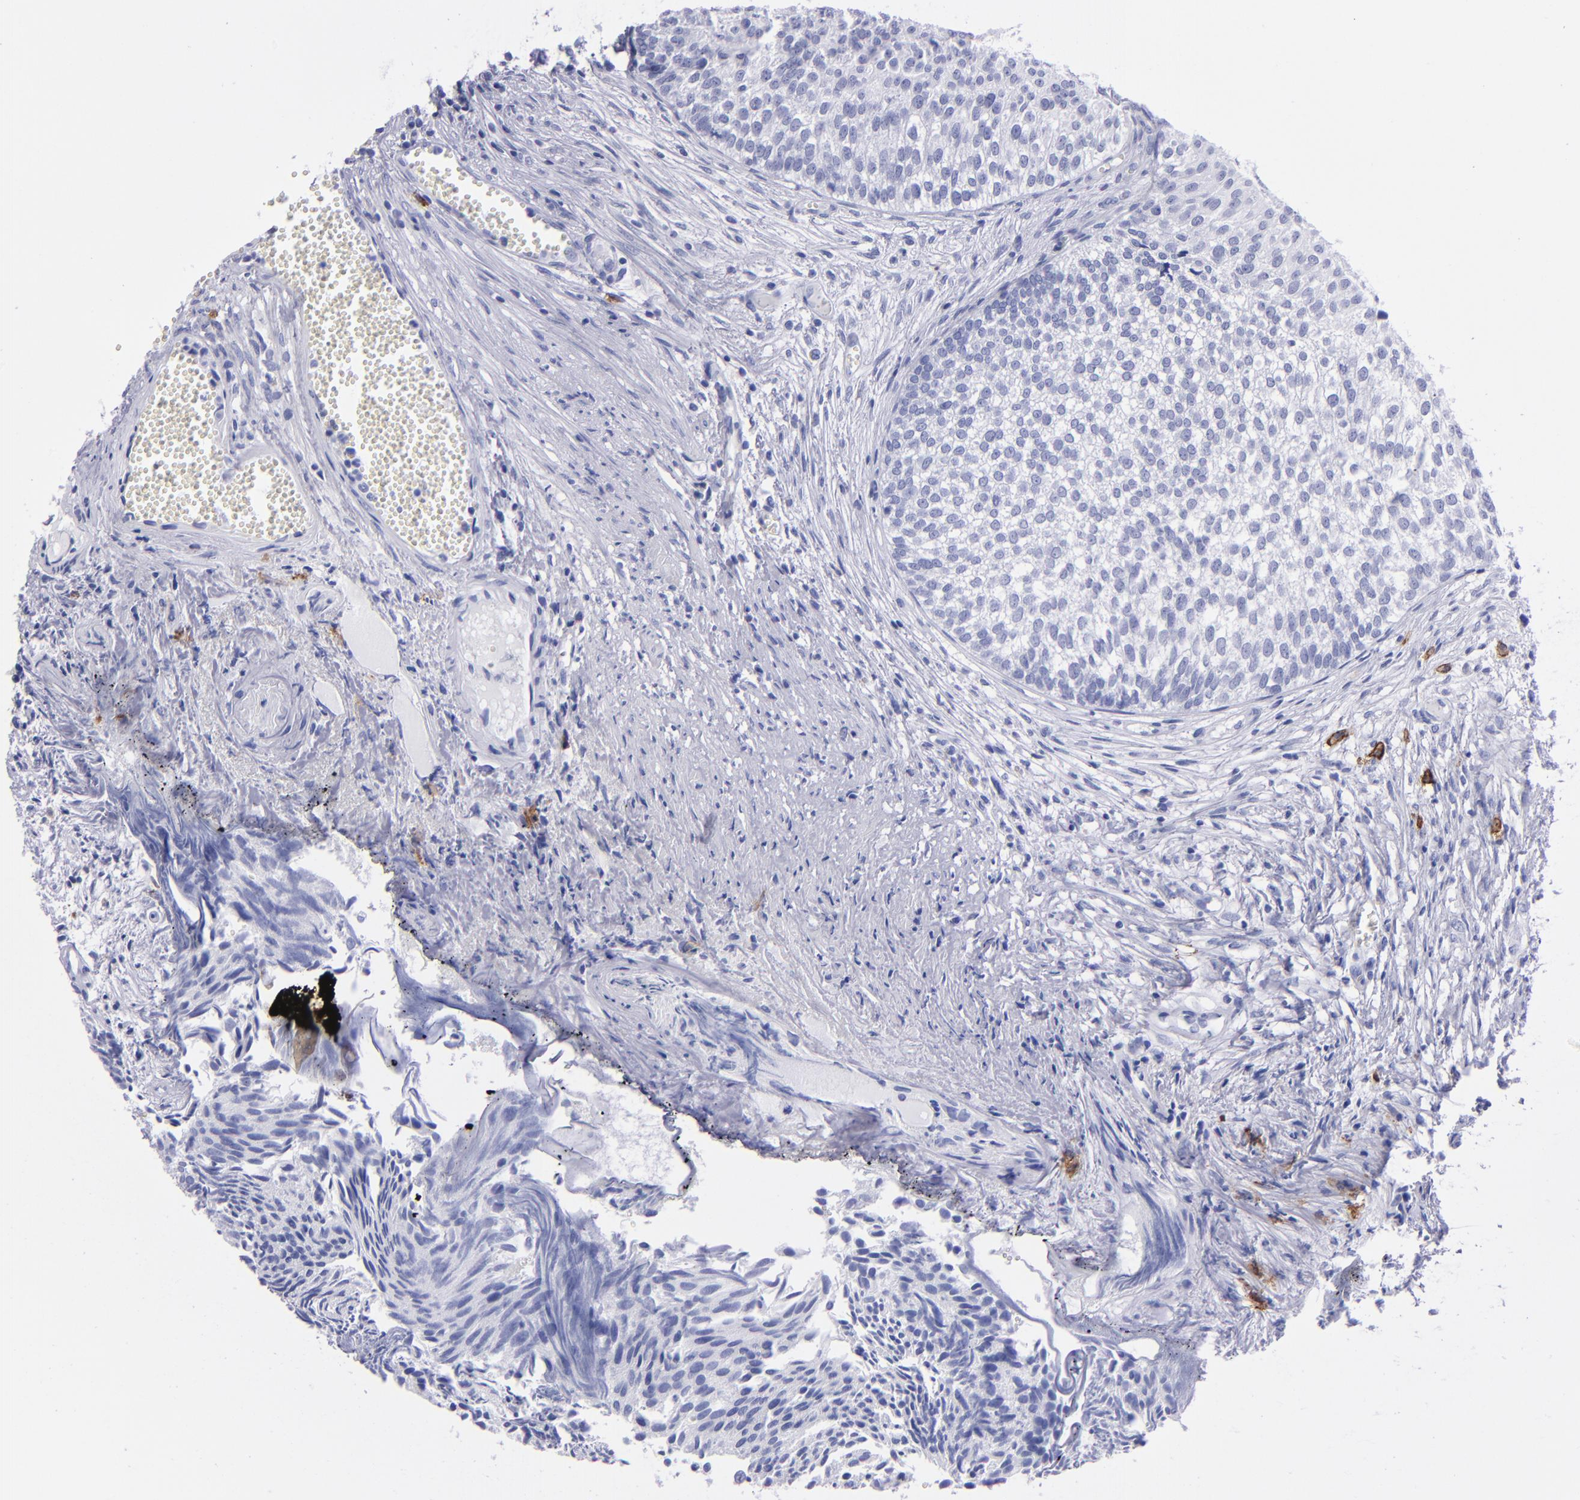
{"staining": {"intensity": "negative", "quantity": "none", "location": "none"}, "tissue": "urothelial cancer", "cell_type": "Tumor cells", "image_type": "cancer", "snomed": [{"axis": "morphology", "description": "Urothelial carcinoma, Low grade"}, {"axis": "topography", "description": "Urinary bladder"}], "caption": "Tumor cells show no significant positivity in low-grade urothelial carcinoma. Nuclei are stained in blue.", "gene": "CD38", "patient": {"sex": "male", "age": 84}}